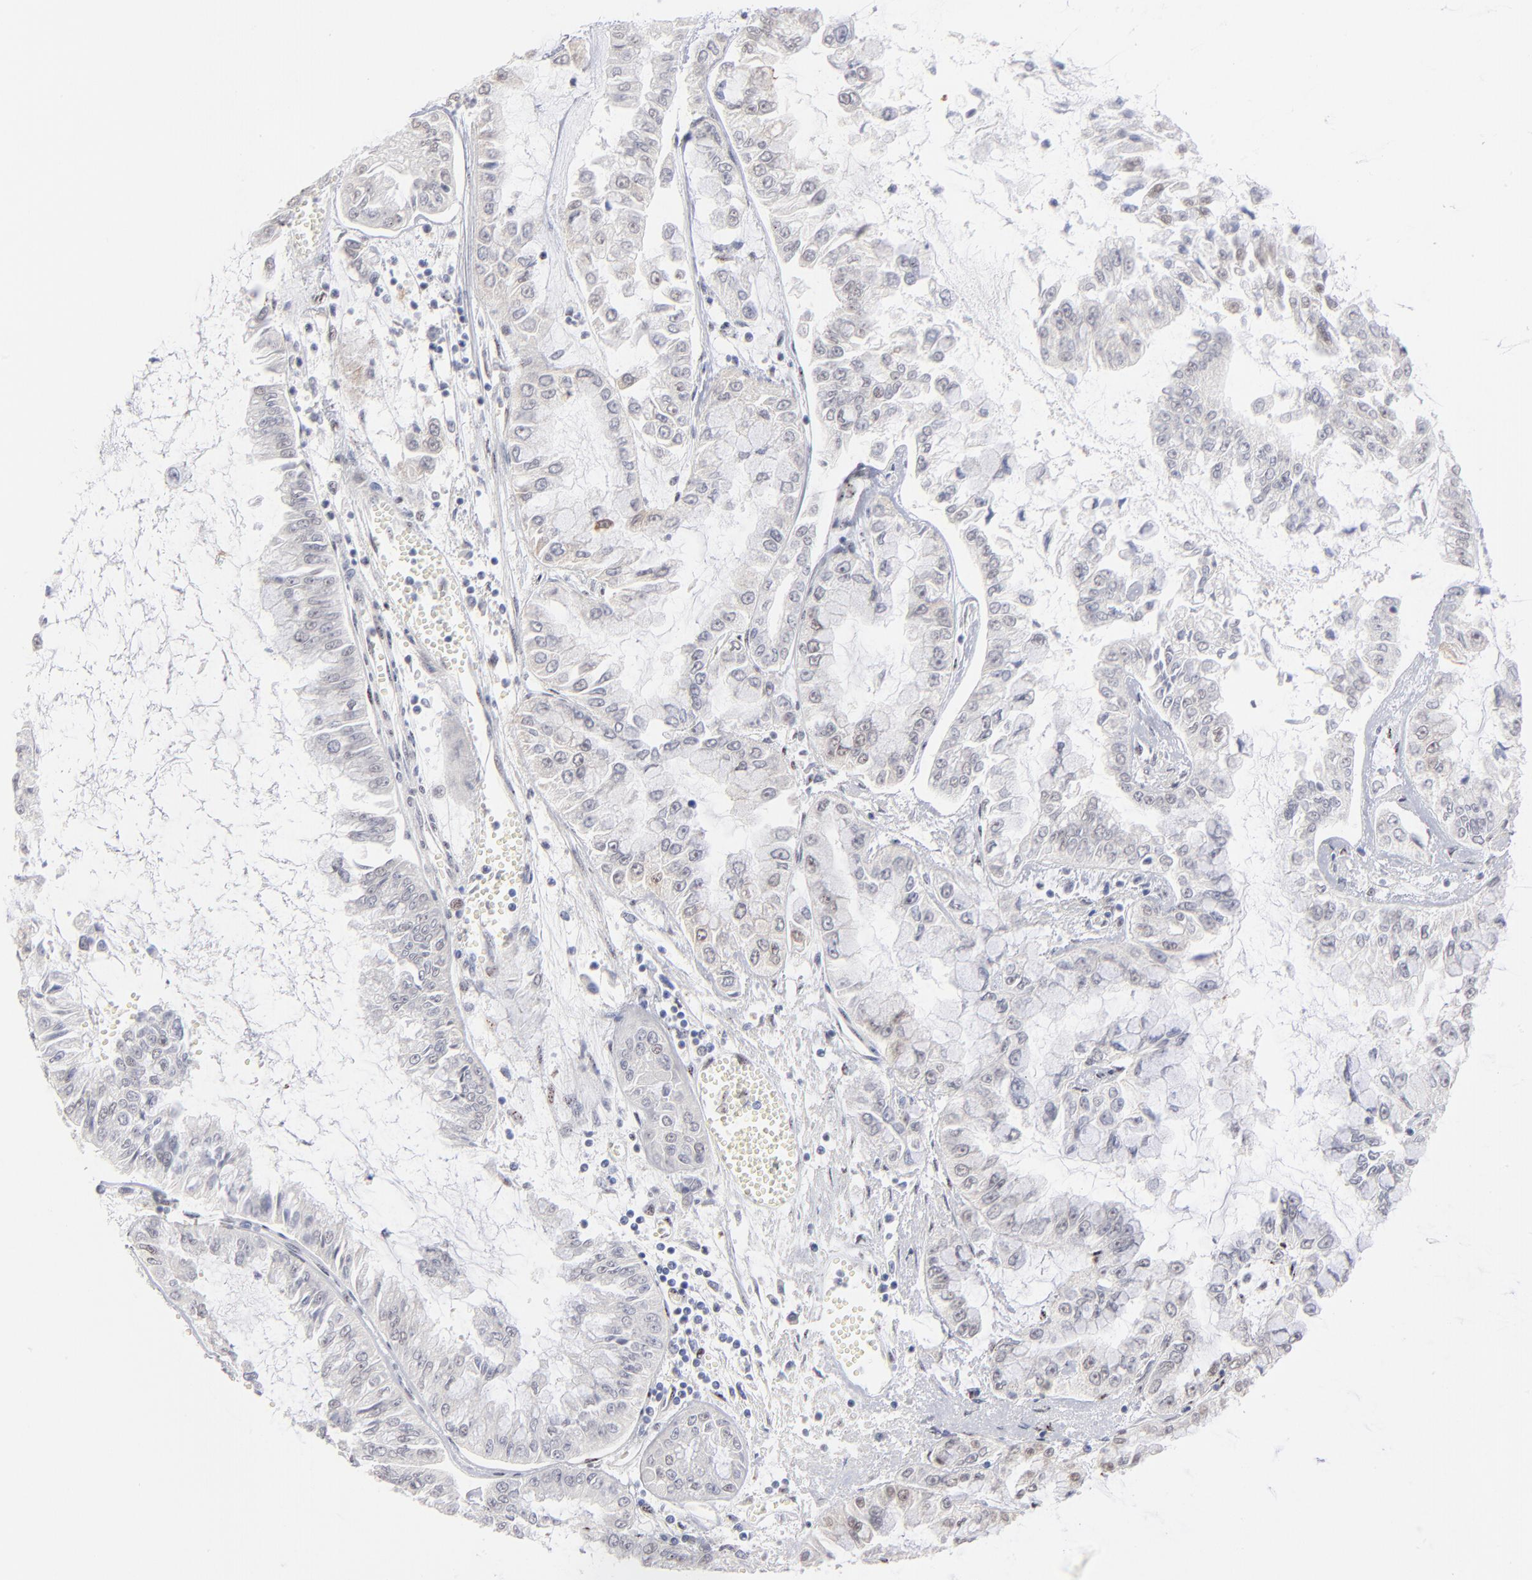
{"staining": {"intensity": "negative", "quantity": "none", "location": "none"}, "tissue": "liver cancer", "cell_type": "Tumor cells", "image_type": "cancer", "snomed": [{"axis": "morphology", "description": "Cholangiocarcinoma"}, {"axis": "topography", "description": "Liver"}], "caption": "Human liver cancer stained for a protein using IHC exhibits no staining in tumor cells.", "gene": "STAT3", "patient": {"sex": "female", "age": 79}}